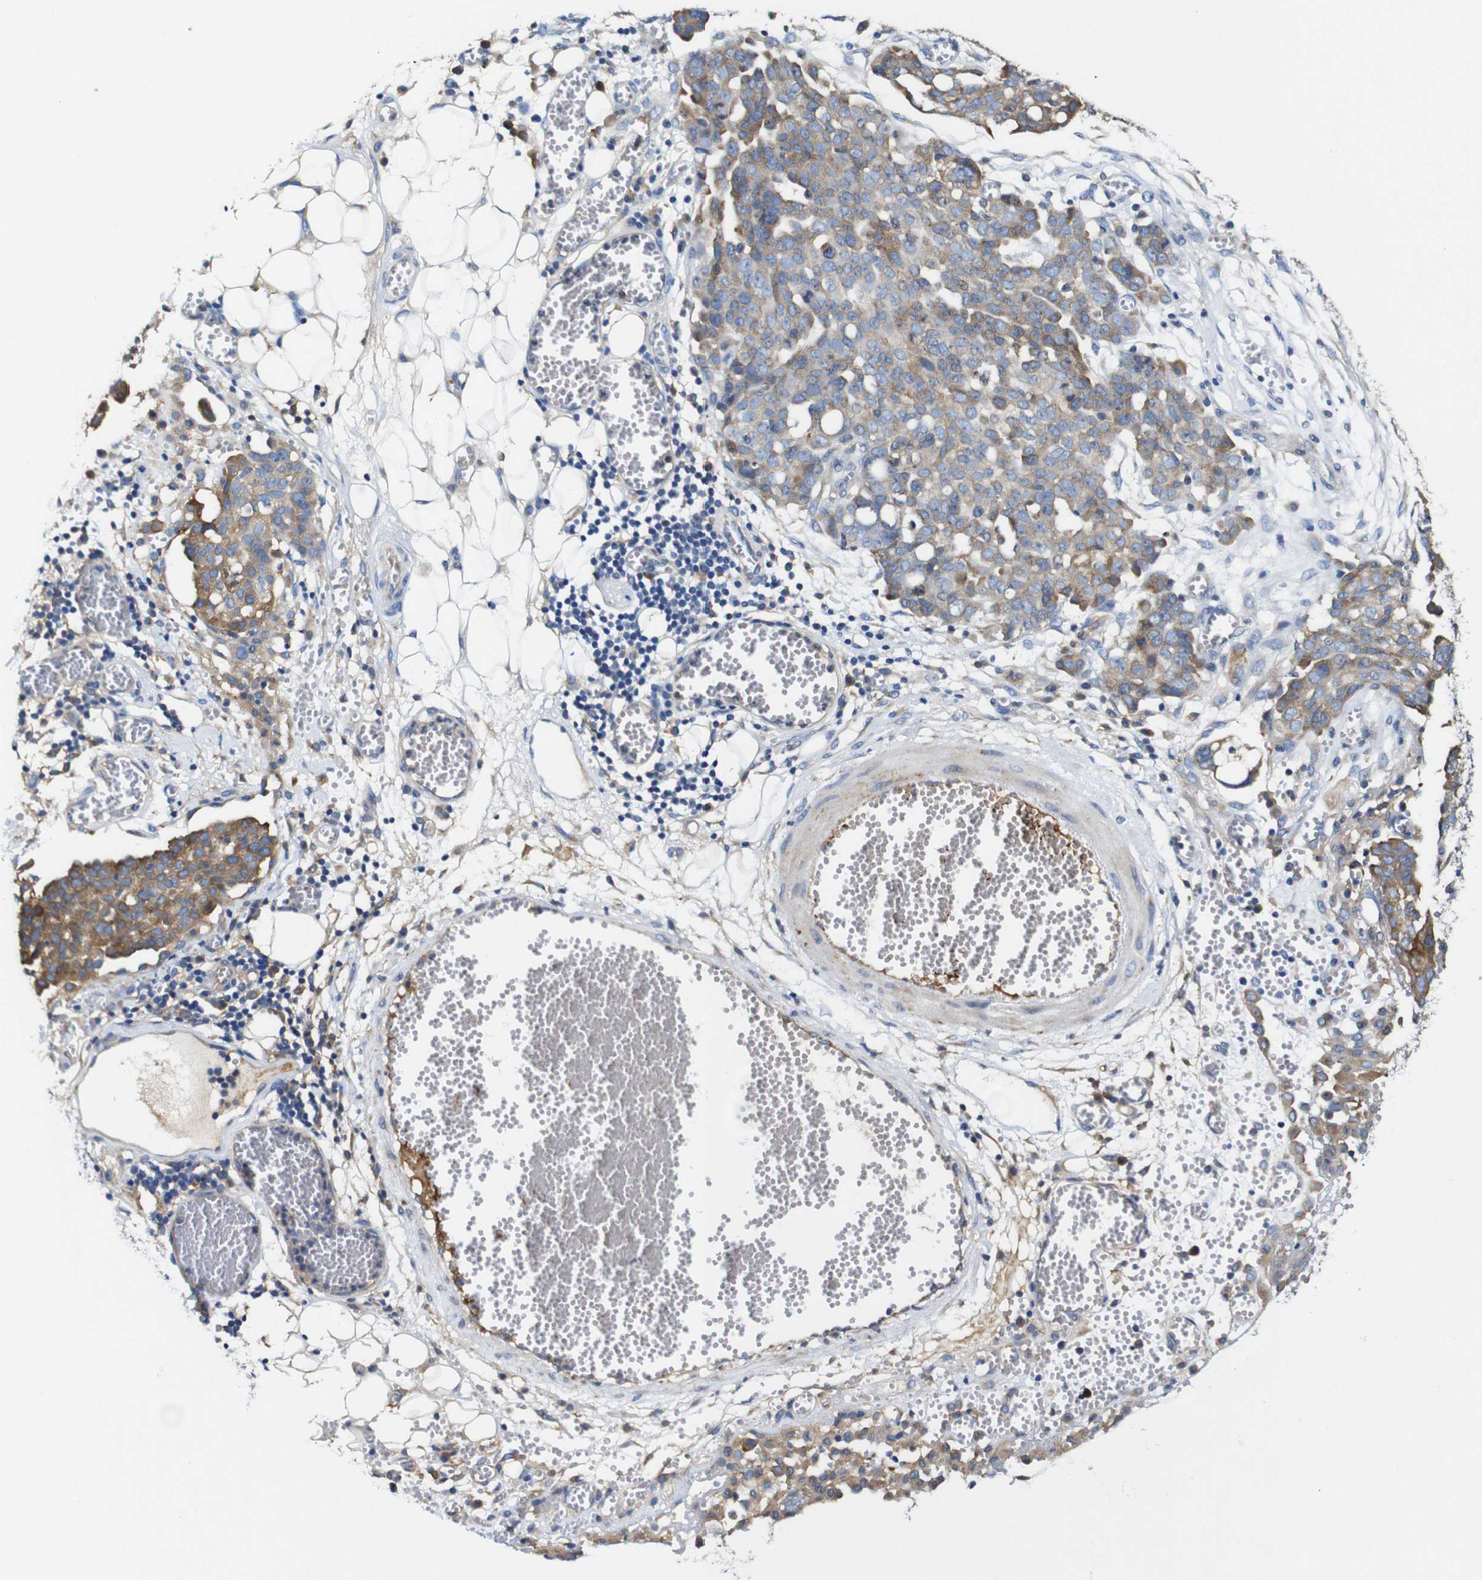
{"staining": {"intensity": "moderate", "quantity": "<25%", "location": "cytoplasmic/membranous"}, "tissue": "ovarian cancer", "cell_type": "Tumor cells", "image_type": "cancer", "snomed": [{"axis": "morphology", "description": "Cystadenocarcinoma, serous, NOS"}, {"axis": "topography", "description": "Soft tissue"}, {"axis": "topography", "description": "Ovary"}], "caption": "Human ovarian cancer stained with a brown dye shows moderate cytoplasmic/membranous positive staining in approximately <25% of tumor cells.", "gene": "CLCC1", "patient": {"sex": "female", "age": 57}}